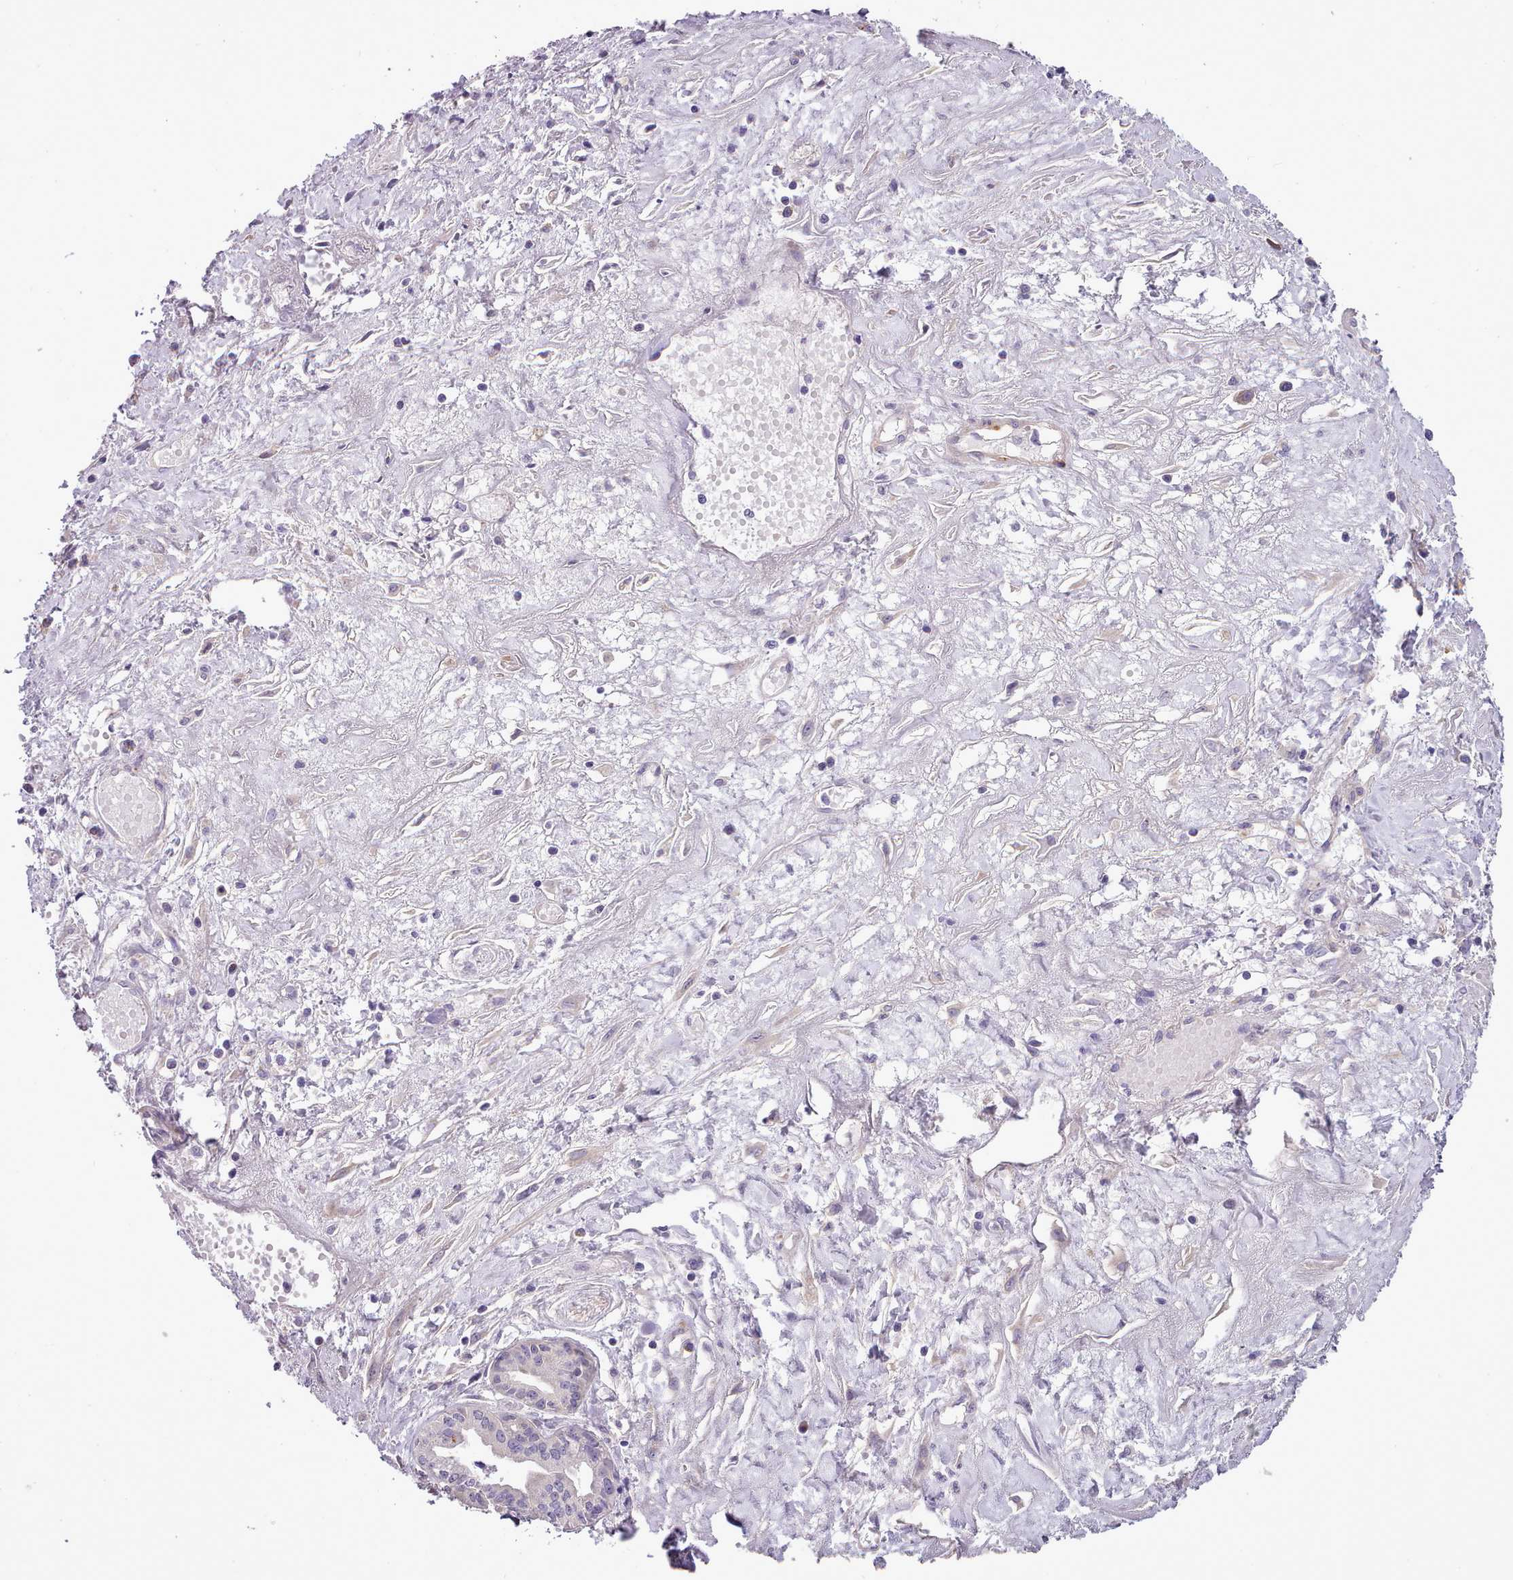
{"staining": {"intensity": "negative", "quantity": "none", "location": "none"}, "tissue": "pancreatic cancer", "cell_type": "Tumor cells", "image_type": "cancer", "snomed": [{"axis": "morphology", "description": "Adenocarcinoma, NOS"}, {"axis": "topography", "description": "Pancreas"}], "caption": "This is an IHC photomicrograph of human pancreatic cancer. There is no staining in tumor cells.", "gene": "SETX", "patient": {"sex": "female", "age": 50}}